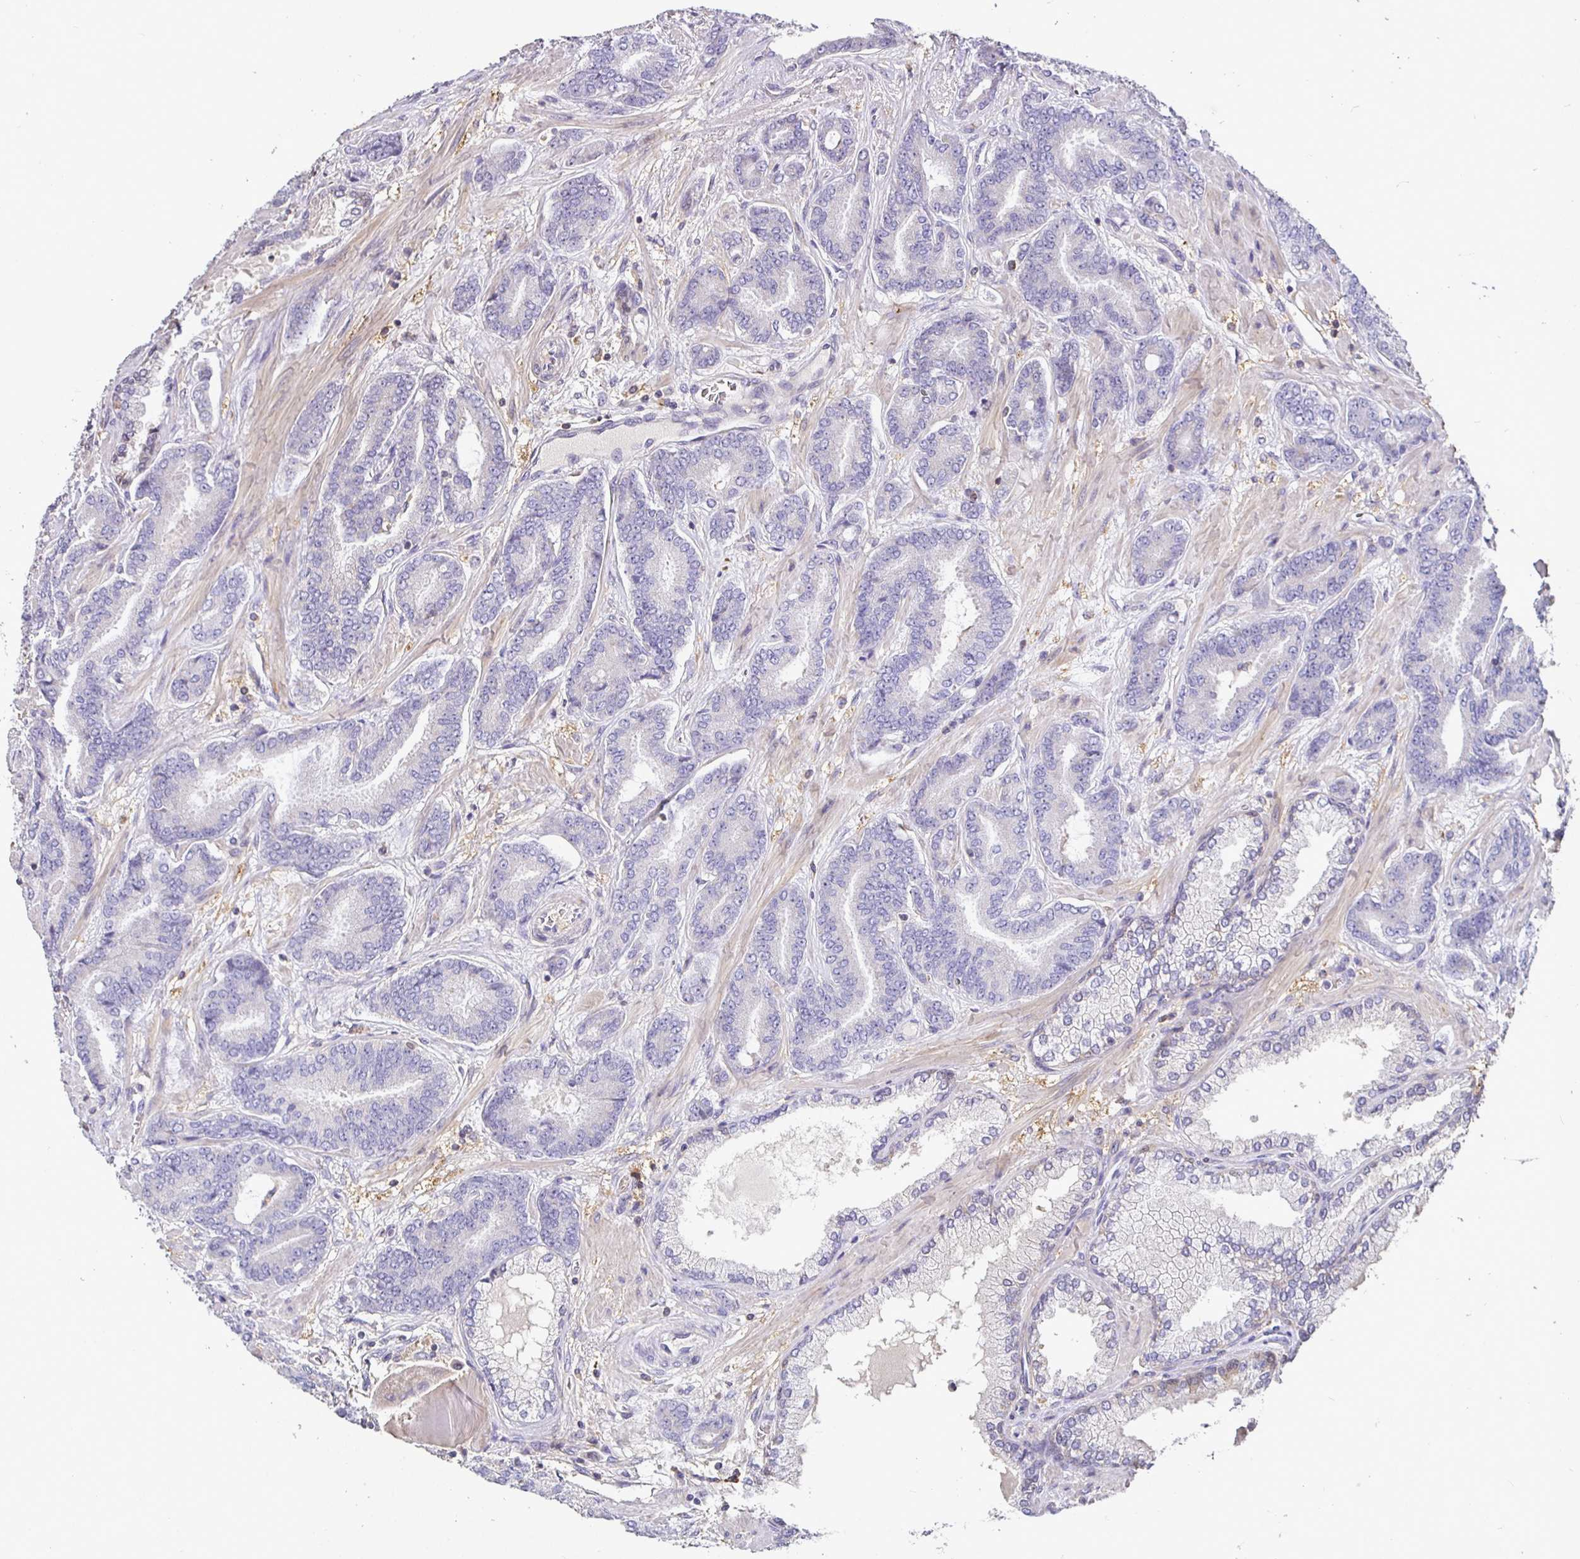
{"staining": {"intensity": "negative", "quantity": "none", "location": "none"}, "tissue": "prostate cancer", "cell_type": "Tumor cells", "image_type": "cancer", "snomed": [{"axis": "morphology", "description": "Adenocarcinoma, High grade"}, {"axis": "topography", "description": "Prostate"}], "caption": "IHC photomicrograph of high-grade adenocarcinoma (prostate) stained for a protein (brown), which displays no staining in tumor cells.", "gene": "SHISA4", "patient": {"sex": "male", "age": 62}}